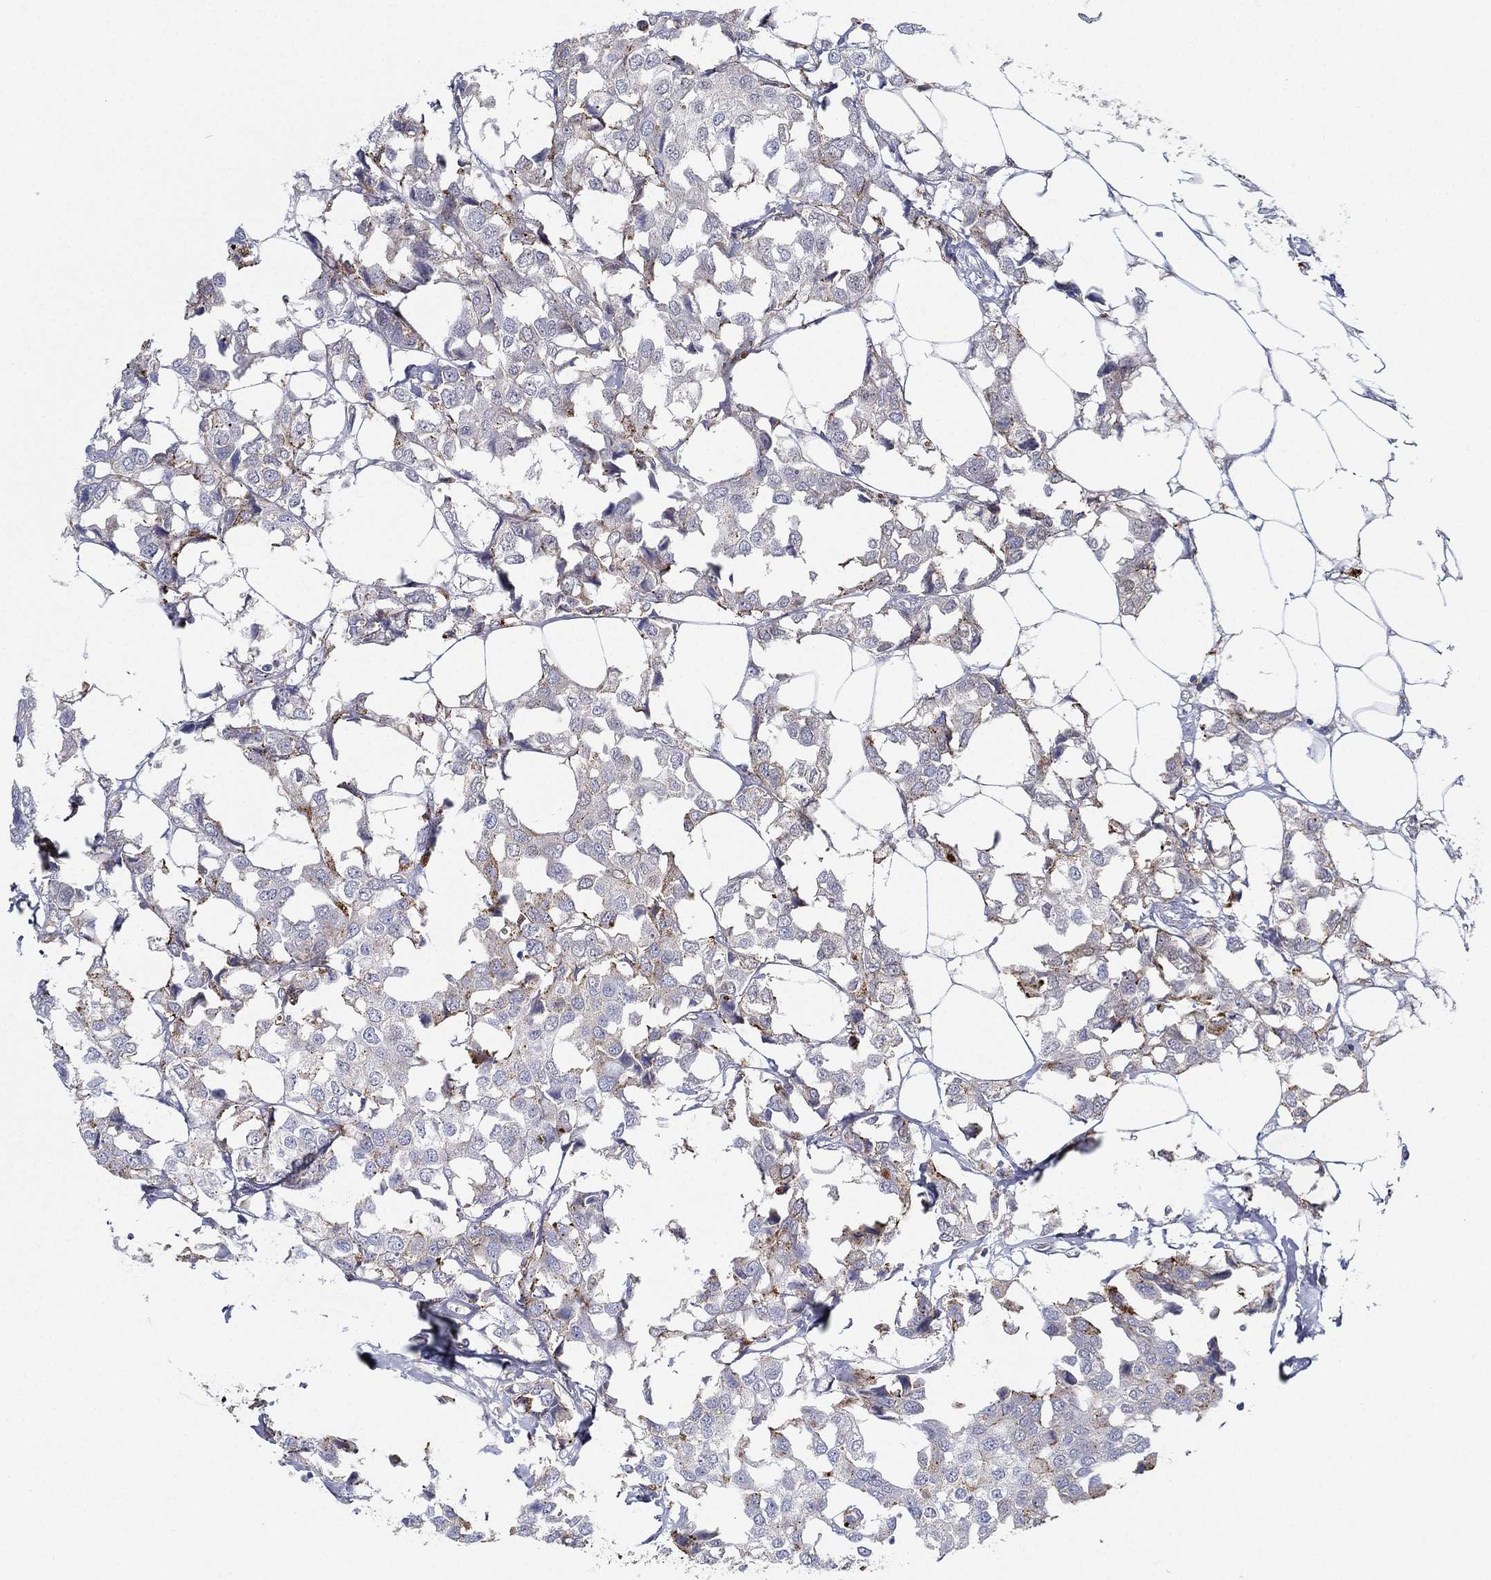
{"staining": {"intensity": "moderate", "quantity": "<25%", "location": "cytoplasmic/membranous"}, "tissue": "breast cancer", "cell_type": "Tumor cells", "image_type": "cancer", "snomed": [{"axis": "morphology", "description": "Duct carcinoma"}, {"axis": "topography", "description": "Breast"}], "caption": "Tumor cells show low levels of moderate cytoplasmic/membranous expression in approximately <25% of cells in human infiltrating ductal carcinoma (breast).", "gene": "IFNB1", "patient": {"sex": "female", "age": 80}}